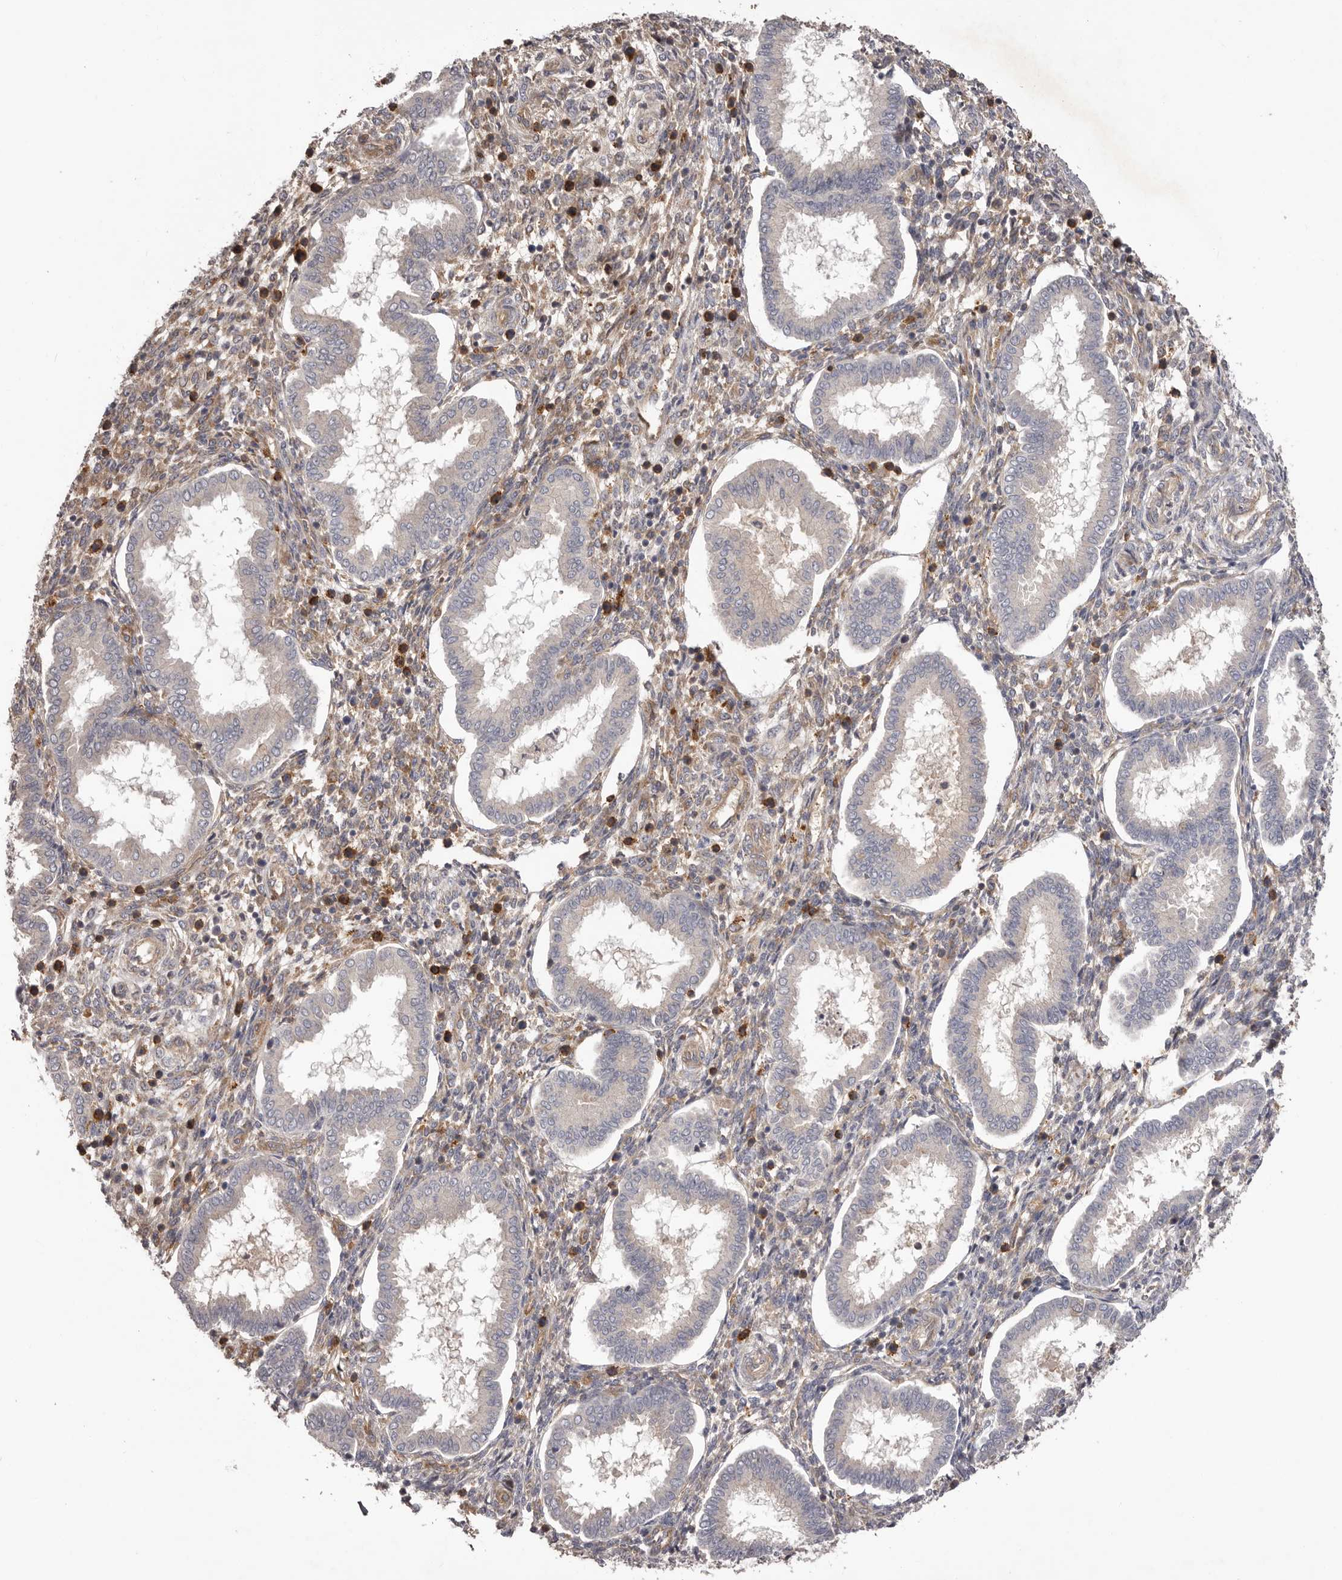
{"staining": {"intensity": "weak", "quantity": "25%-75%", "location": "cytoplasmic/membranous"}, "tissue": "endometrium", "cell_type": "Cells in endometrial stroma", "image_type": "normal", "snomed": [{"axis": "morphology", "description": "Normal tissue, NOS"}, {"axis": "topography", "description": "Endometrium"}], "caption": "Normal endometrium was stained to show a protein in brown. There is low levels of weak cytoplasmic/membranous positivity in approximately 25%-75% of cells in endometrial stroma. The protein is stained brown, and the nuclei are stained in blue (DAB (3,3'-diaminobenzidine) IHC with brightfield microscopy, high magnification).", "gene": "LTV1", "patient": {"sex": "female", "age": 24}}